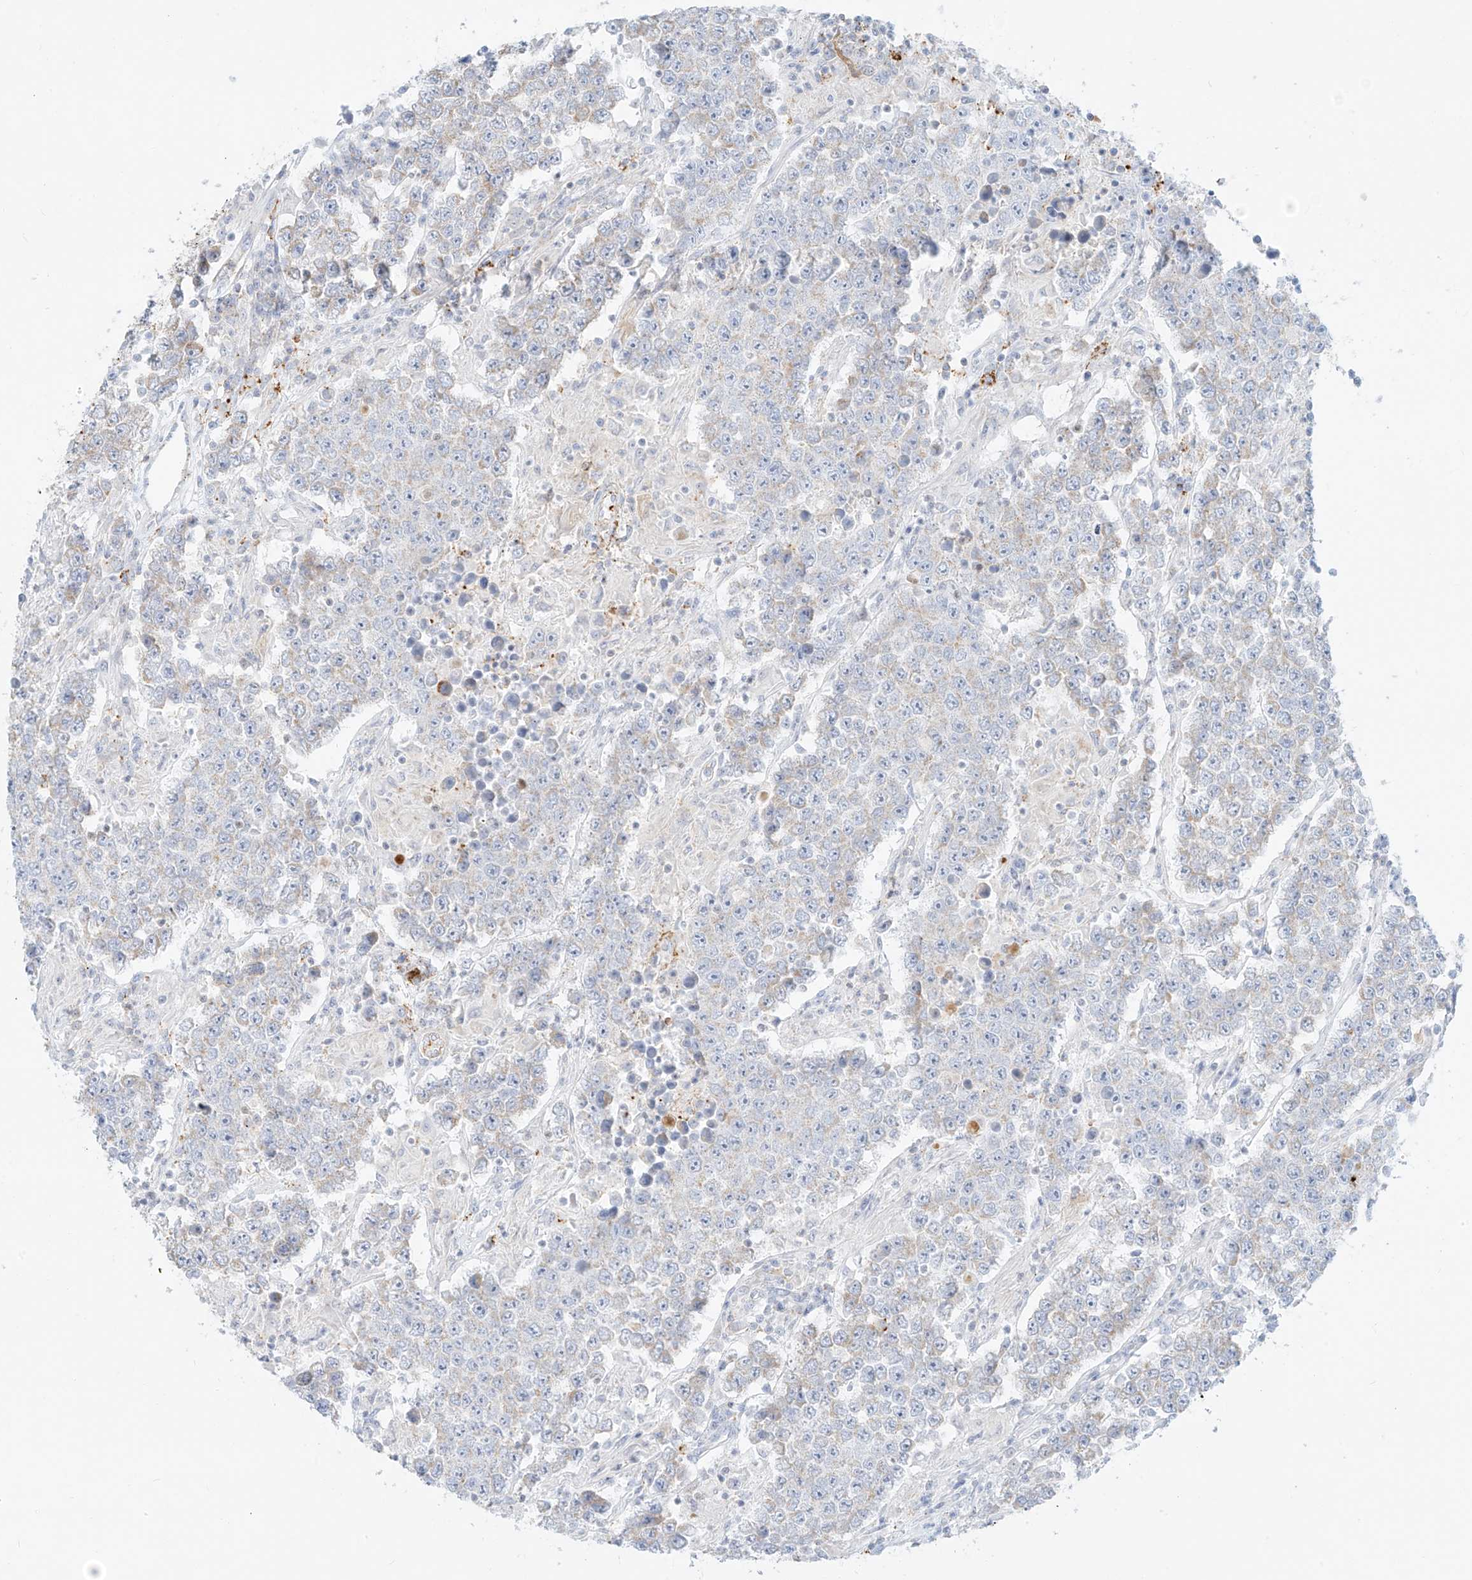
{"staining": {"intensity": "negative", "quantity": "none", "location": "none"}, "tissue": "testis cancer", "cell_type": "Tumor cells", "image_type": "cancer", "snomed": [{"axis": "morphology", "description": "Normal tissue, NOS"}, {"axis": "morphology", "description": "Urothelial carcinoma, High grade"}, {"axis": "morphology", "description": "Seminoma, NOS"}, {"axis": "morphology", "description": "Carcinoma, Embryonal, NOS"}, {"axis": "topography", "description": "Urinary bladder"}, {"axis": "topography", "description": "Testis"}], "caption": "Immunohistochemistry photomicrograph of testis urothelial carcinoma (high-grade) stained for a protein (brown), which exhibits no positivity in tumor cells.", "gene": "OCSTAMP", "patient": {"sex": "male", "age": 41}}